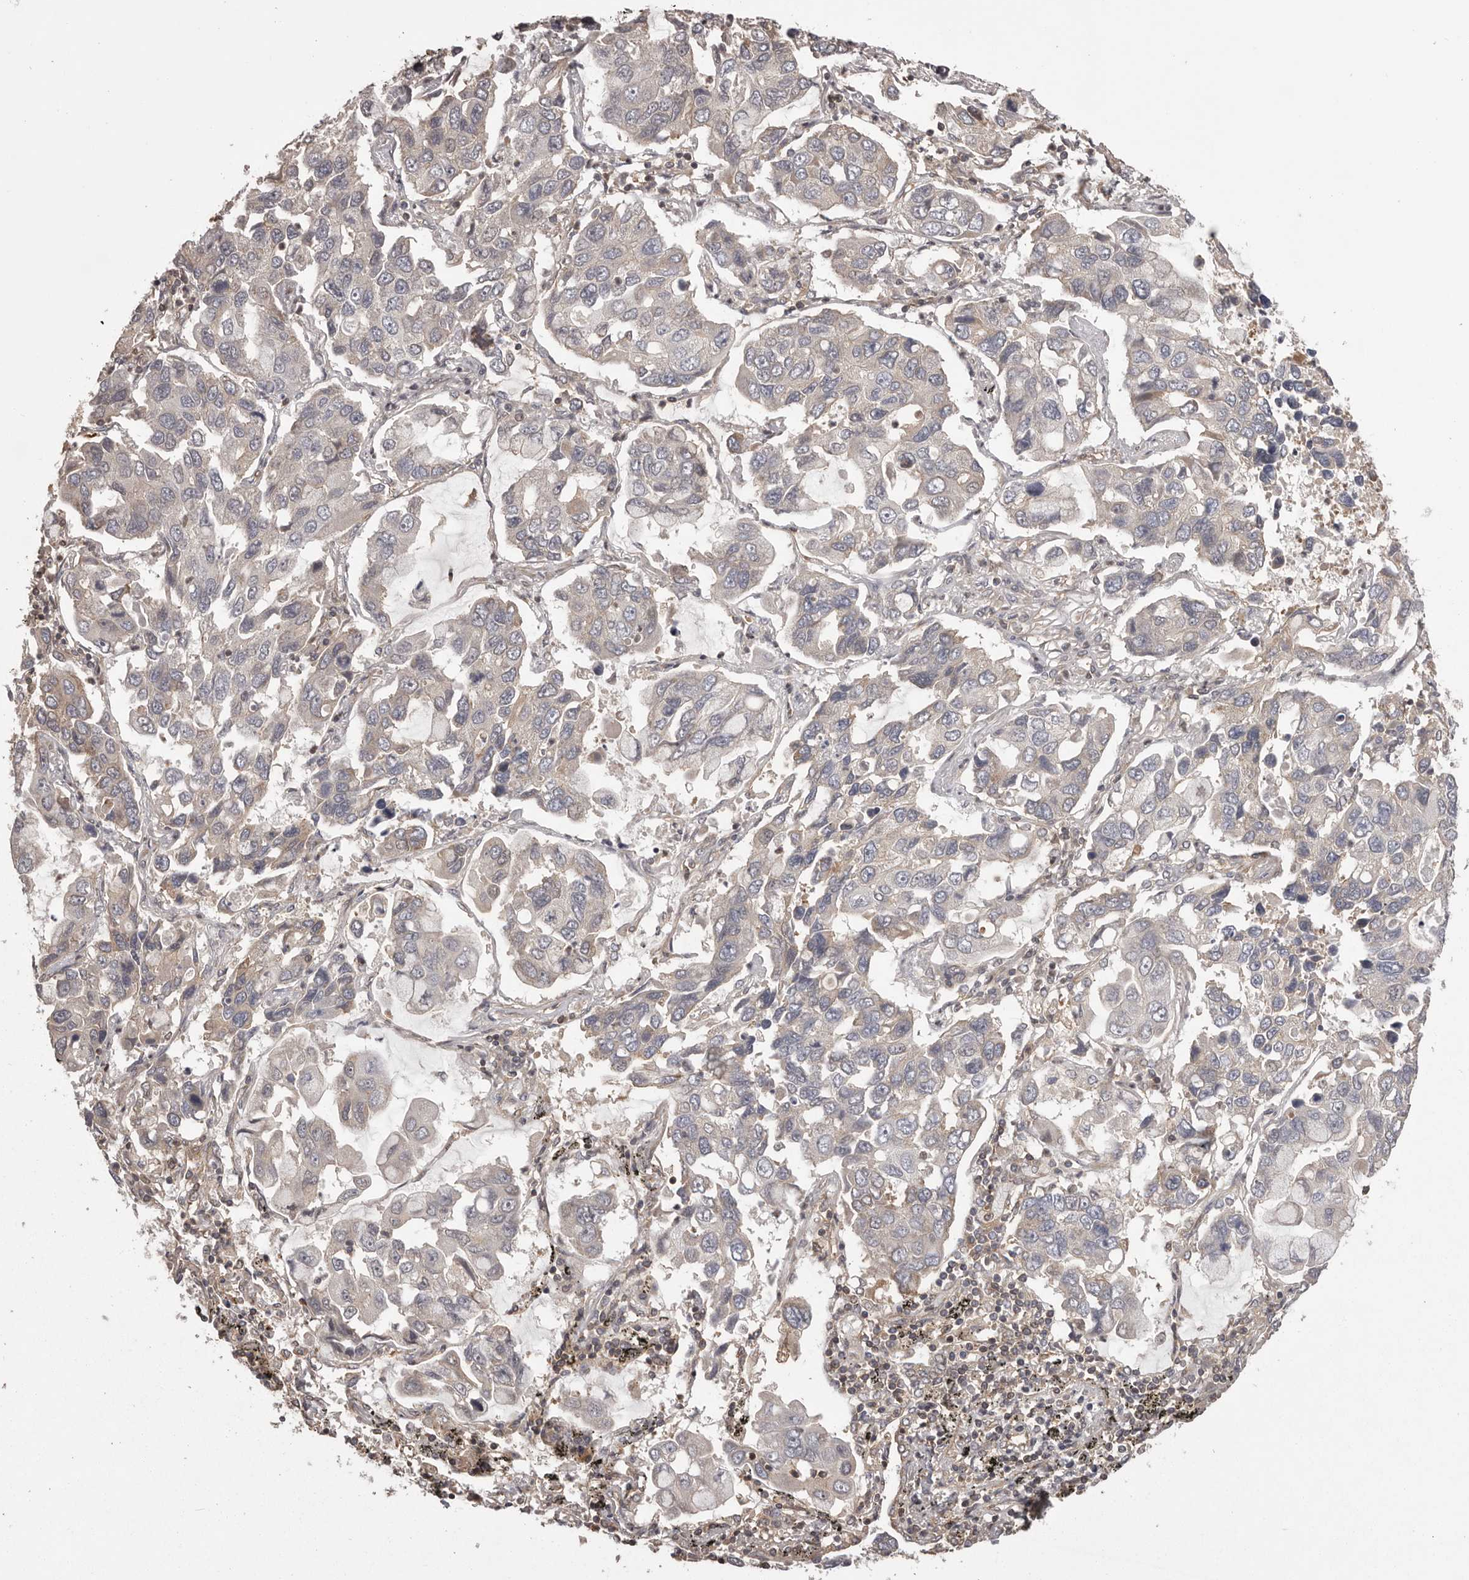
{"staining": {"intensity": "negative", "quantity": "none", "location": "none"}, "tissue": "lung cancer", "cell_type": "Tumor cells", "image_type": "cancer", "snomed": [{"axis": "morphology", "description": "Adenocarcinoma, NOS"}, {"axis": "topography", "description": "Lung"}], "caption": "IHC photomicrograph of neoplastic tissue: adenocarcinoma (lung) stained with DAB (3,3'-diaminobenzidine) exhibits no significant protein staining in tumor cells.", "gene": "NFKBIA", "patient": {"sex": "male", "age": 64}}